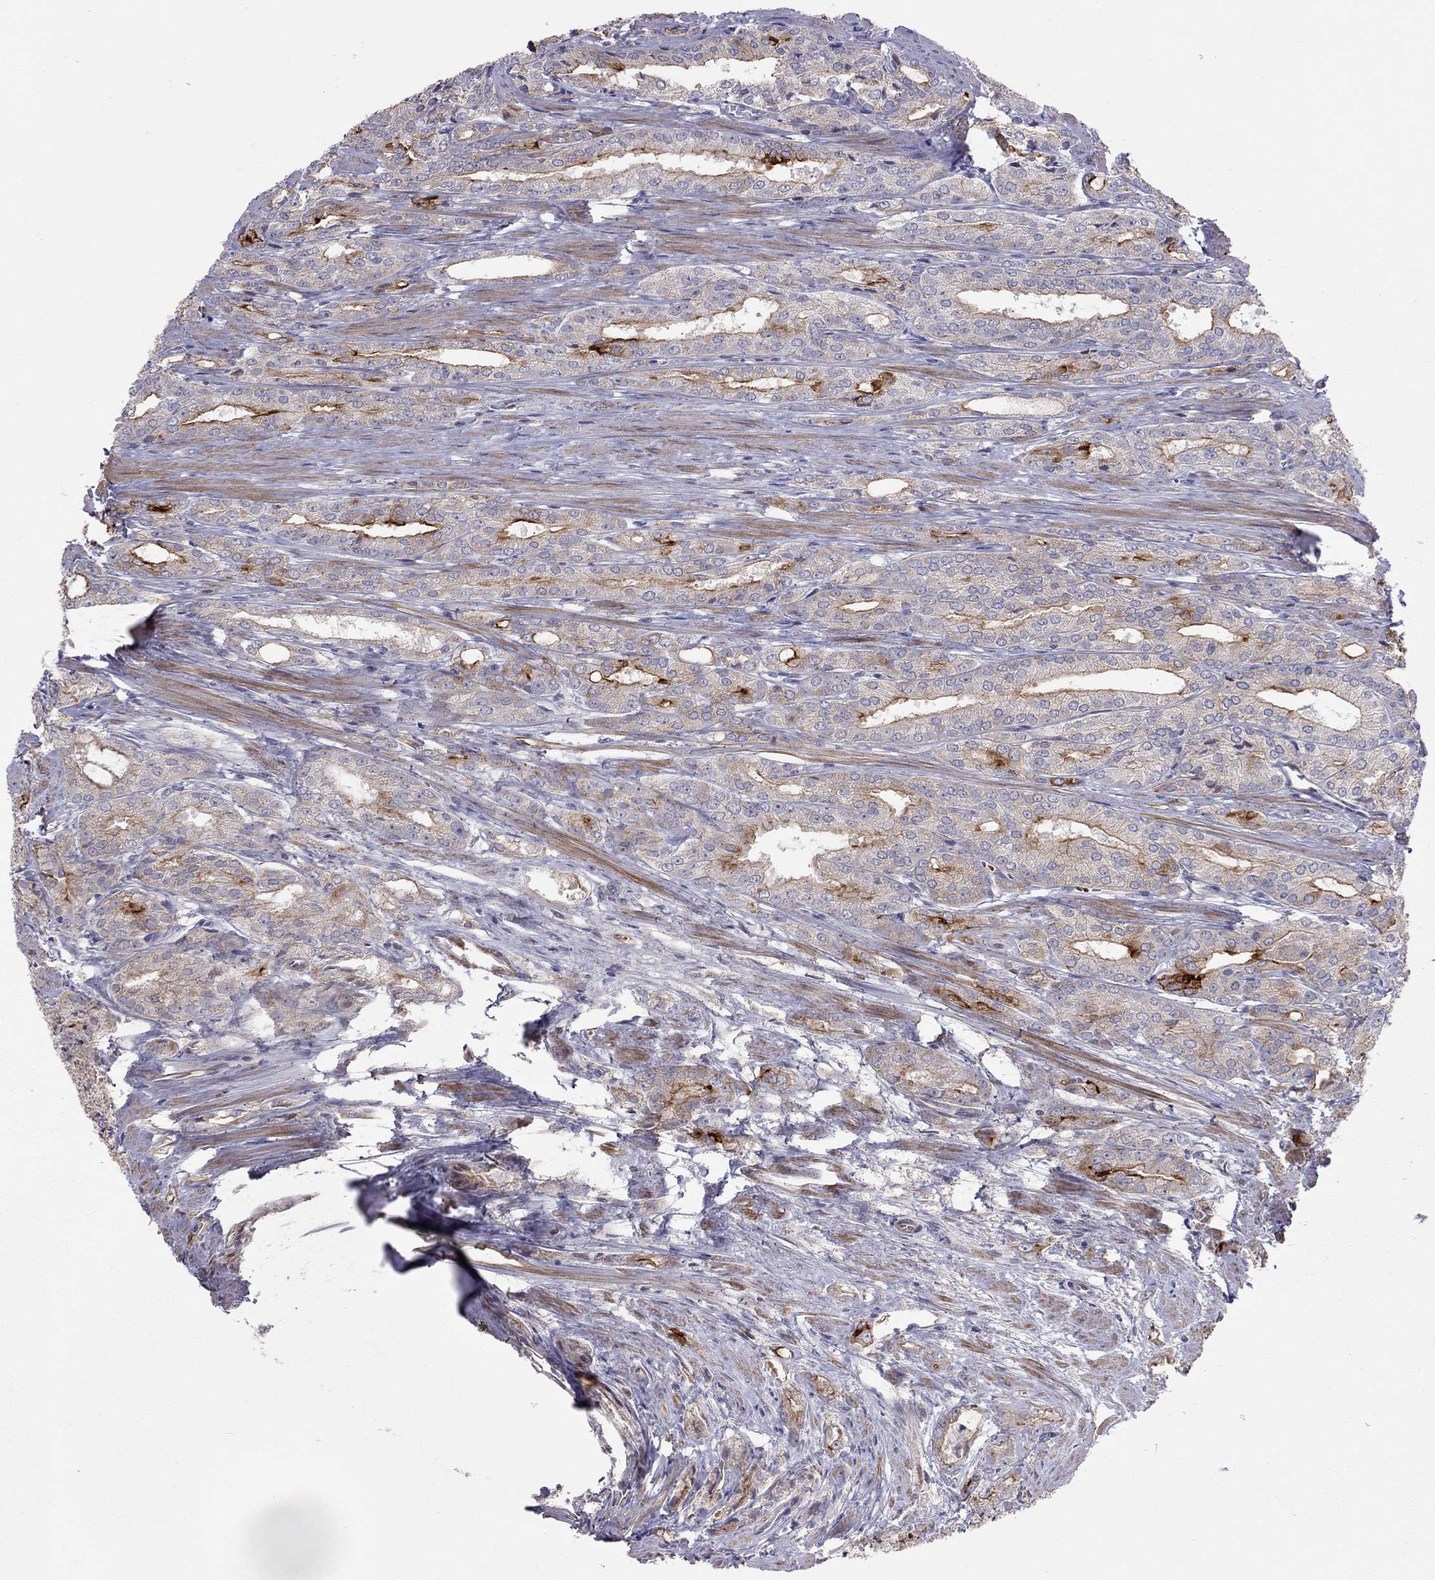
{"staining": {"intensity": "strong", "quantity": "25%-75%", "location": "cytoplasmic/membranous"}, "tissue": "prostate cancer", "cell_type": "Tumor cells", "image_type": "cancer", "snomed": [{"axis": "morphology", "description": "Adenocarcinoma, NOS"}, {"axis": "morphology", "description": "Adenocarcinoma, High grade"}, {"axis": "topography", "description": "Prostate"}], "caption": "Immunohistochemical staining of human prostate adenocarcinoma (high-grade) demonstrates strong cytoplasmic/membranous protein positivity in approximately 25%-75% of tumor cells.", "gene": "SYTL2", "patient": {"sex": "male", "age": 70}}